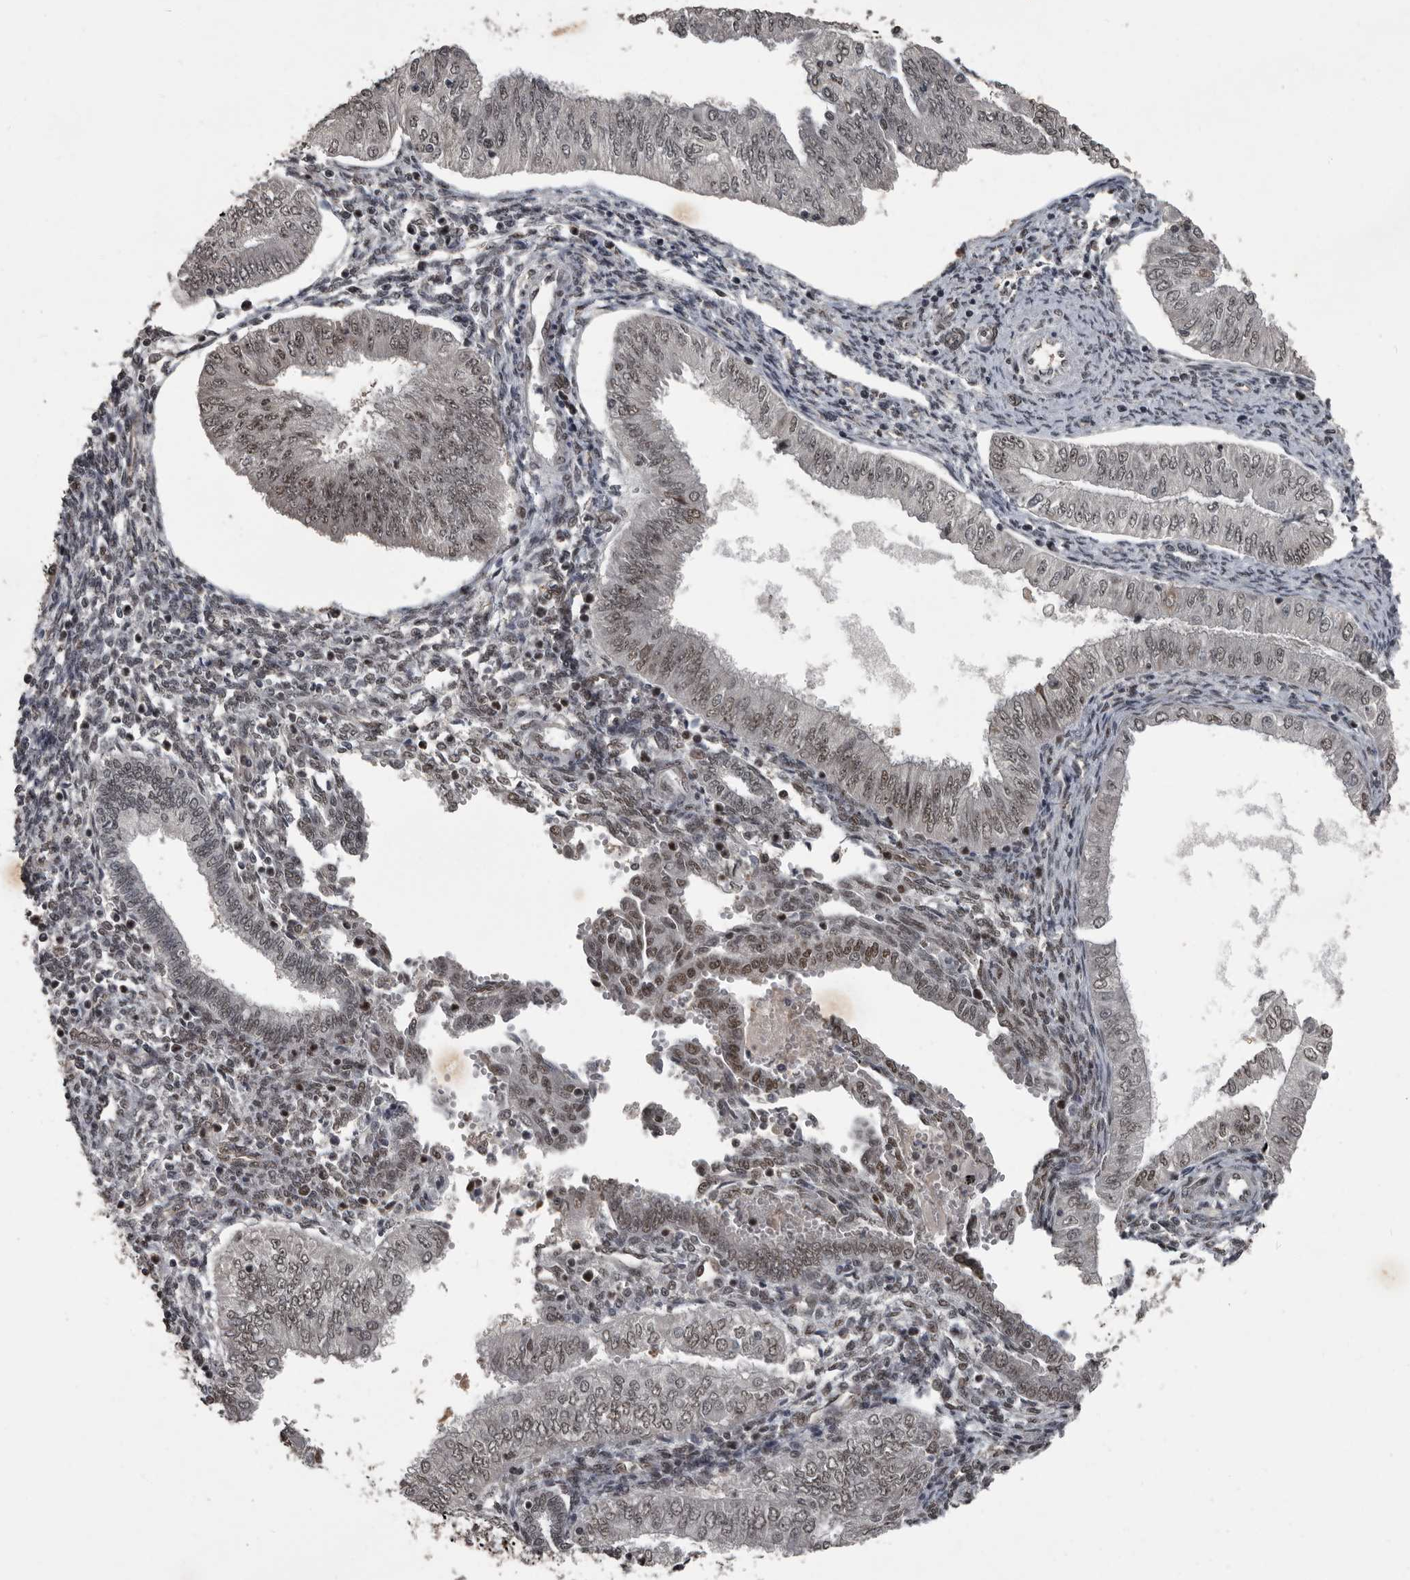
{"staining": {"intensity": "moderate", "quantity": ">75%", "location": "nuclear"}, "tissue": "endometrial cancer", "cell_type": "Tumor cells", "image_type": "cancer", "snomed": [{"axis": "morphology", "description": "Normal tissue, NOS"}, {"axis": "morphology", "description": "Adenocarcinoma, NOS"}, {"axis": "topography", "description": "Endometrium"}], "caption": "Endometrial adenocarcinoma tissue demonstrates moderate nuclear staining in approximately >75% of tumor cells The staining was performed using DAB to visualize the protein expression in brown, while the nuclei were stained in blue with hematoxylin (Magnification: 20x).", "gene": "CHD1L", "patient": {"sex": "female", "age": 53}}